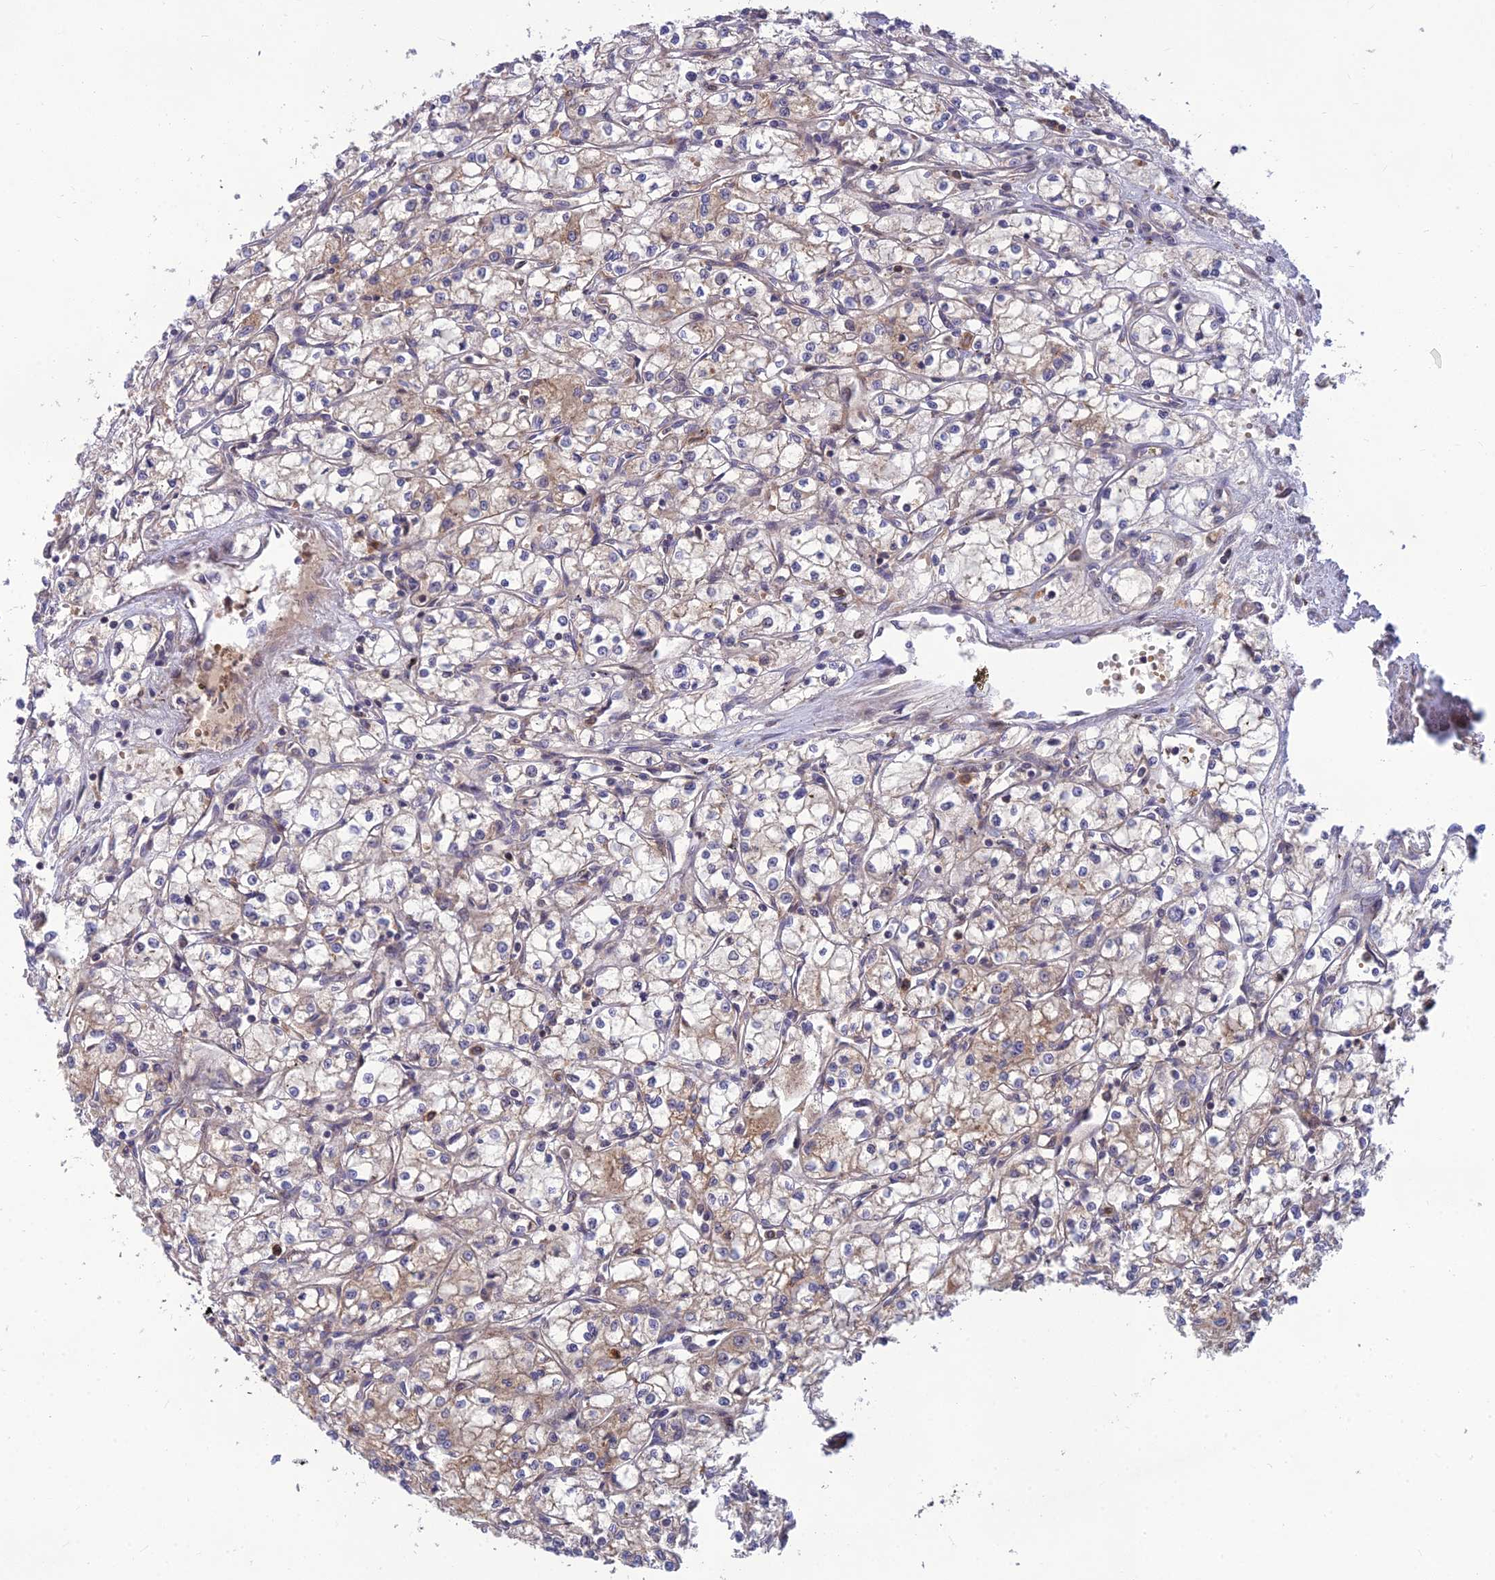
{"staining": {"intensity": "weak", "quantity": "25%-75%", "location": "cytoplasmic/membranous"}, "tissue": "renal cancer", "cell_type": "Tumor cells", "image_type": "cancer", "snomed": [{"axis": "morphology", "description": "Adenocarcinoma, NOS"}, {"axis": "topography", "description": "Kidney"}], "caption": "This is a photomicrograph of IHC staining of renal cancer, which shows weak staining in the cytoplasmic/membranous of tumor cells.", "gene": "FAM151B", "patient": {"sex": "male", "age": 59}}